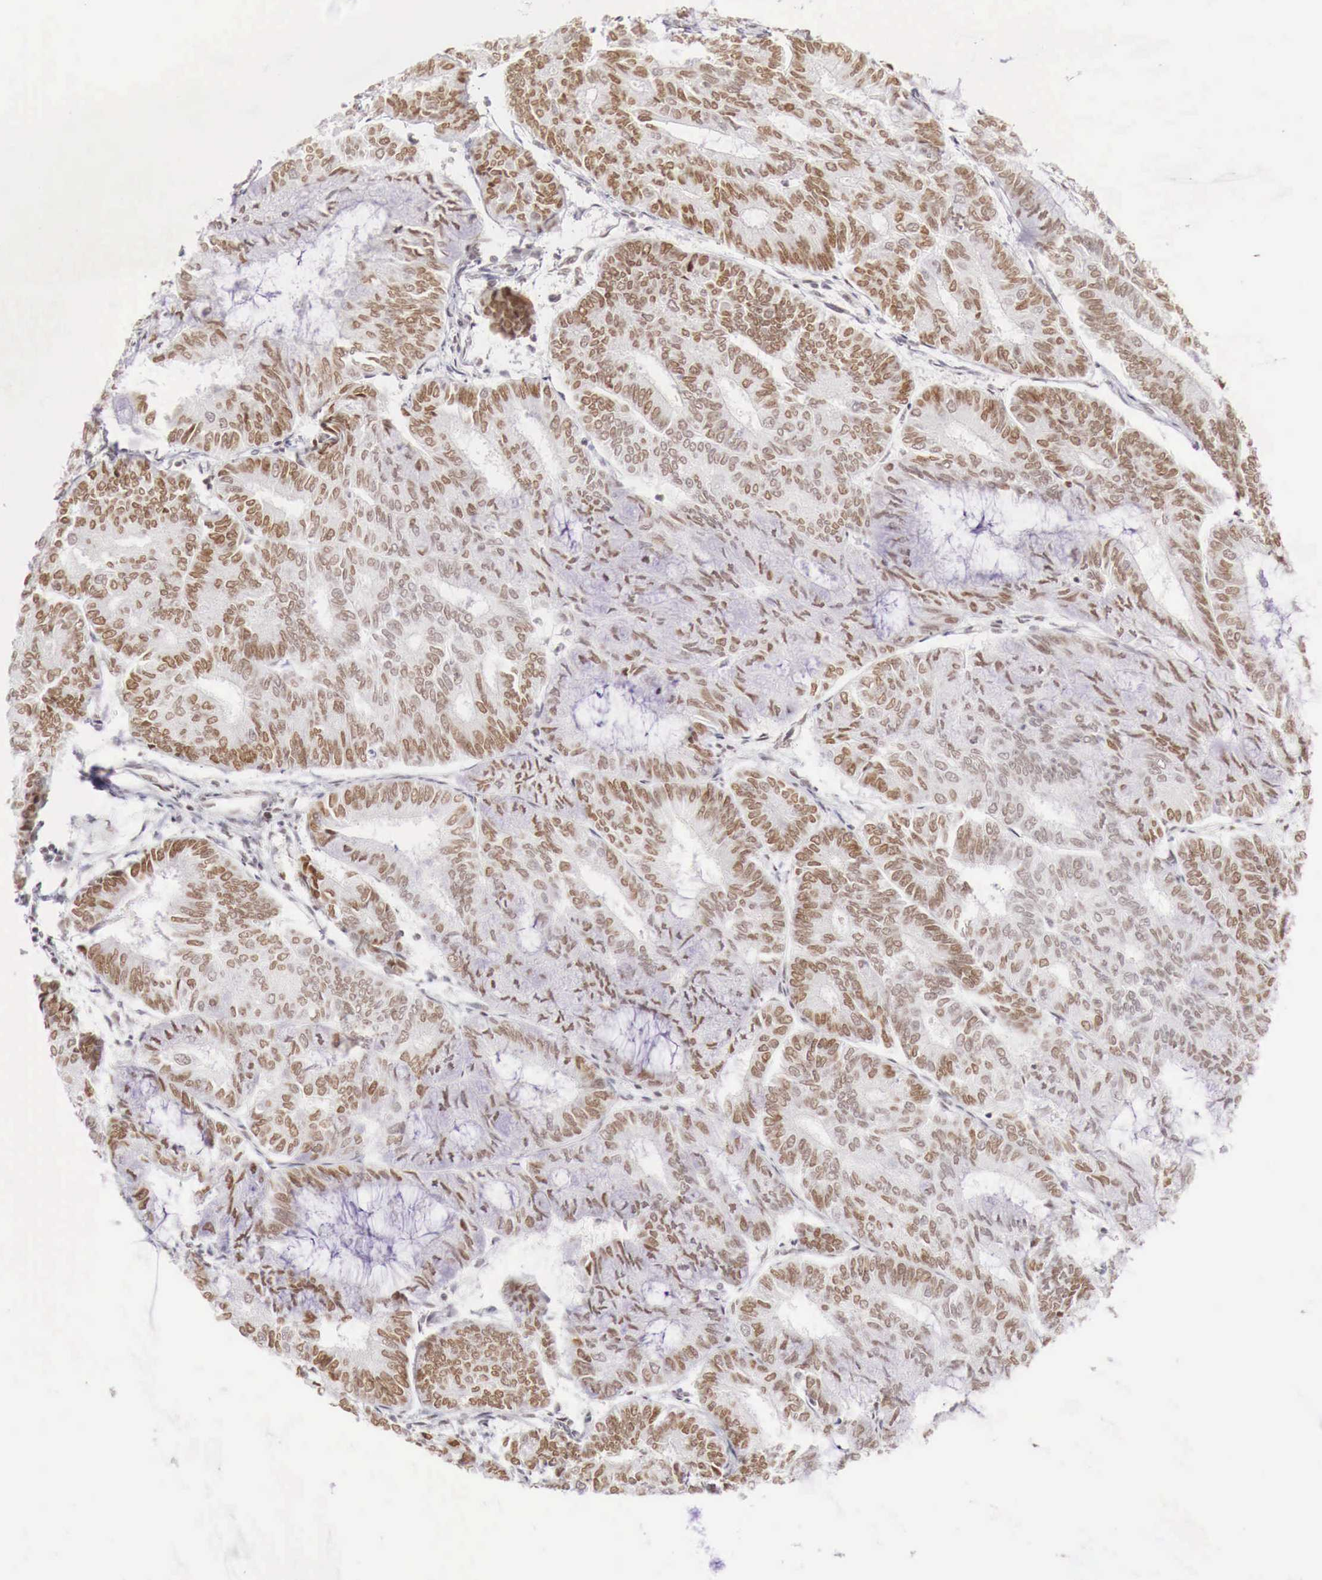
{"staining": {"intensity": "weak", "quantity": "25%-75%", "location": "nuclear"}, "tissue": "endometrial cancer", "cell_type": "Tumor cells", "image_type": "cancer", "snomed": [{"axis": "morphology", "description": "Adenocarcinoma, NOS"}, {"axis": "topography", "description": "Endometrium"}], "caption": "An image of human endometrial adenocarcinoma stained for a protein exhibits weak nuclear brown staining in tumor cells.", "gene": "PHF14", "patient": {"sex": "female", "age": 59}}